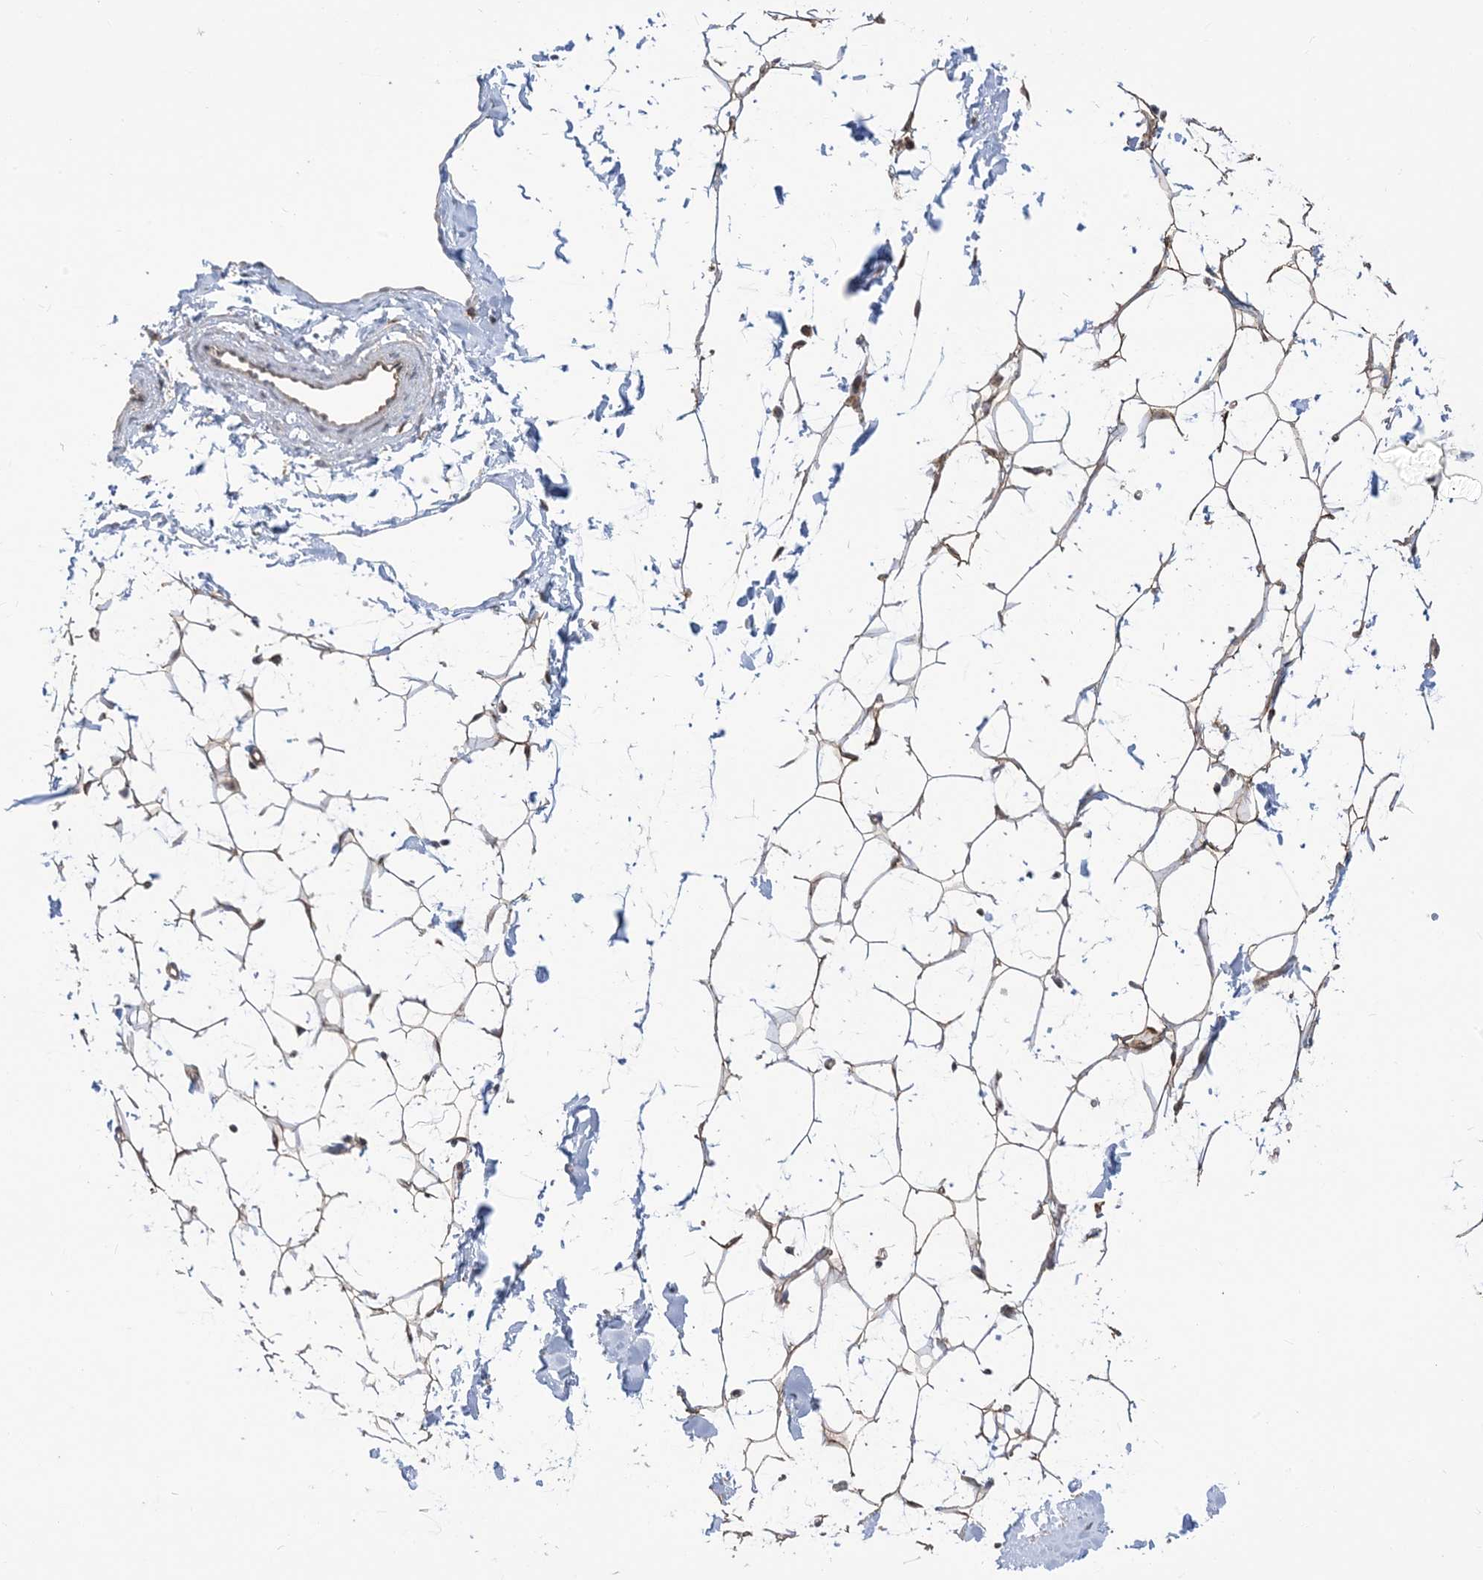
{"staining": {"intensity": "moderate", "quantity": ">75%", "location": "cytoplasmic/membranous"}, "tissue": "adipose tissue", "cell_type": "Adipocytes", "image_type": "normal", "snomed": [{"axis": "morphology", "description": "Normal tissue, NOS"}, {"axis": "topography", "description": "Breast"}], "caption": "Immunohistochemistry (IHC) staining of unremarkable adipose tissue, which displays medium levels of moderate cytoplasmic/membranous staining in approximately >75% of adipocytes indicating moderate cytoplasmic/membranous protein positivity. The staining was performed using DAB (3,3'-diaminobenzidine) (brown) for protein detection and nuclei were counterstained in hematoxylin (blue).", "gene": "MAPKBP1", "patient": {"sex": "female", "age": 23}}